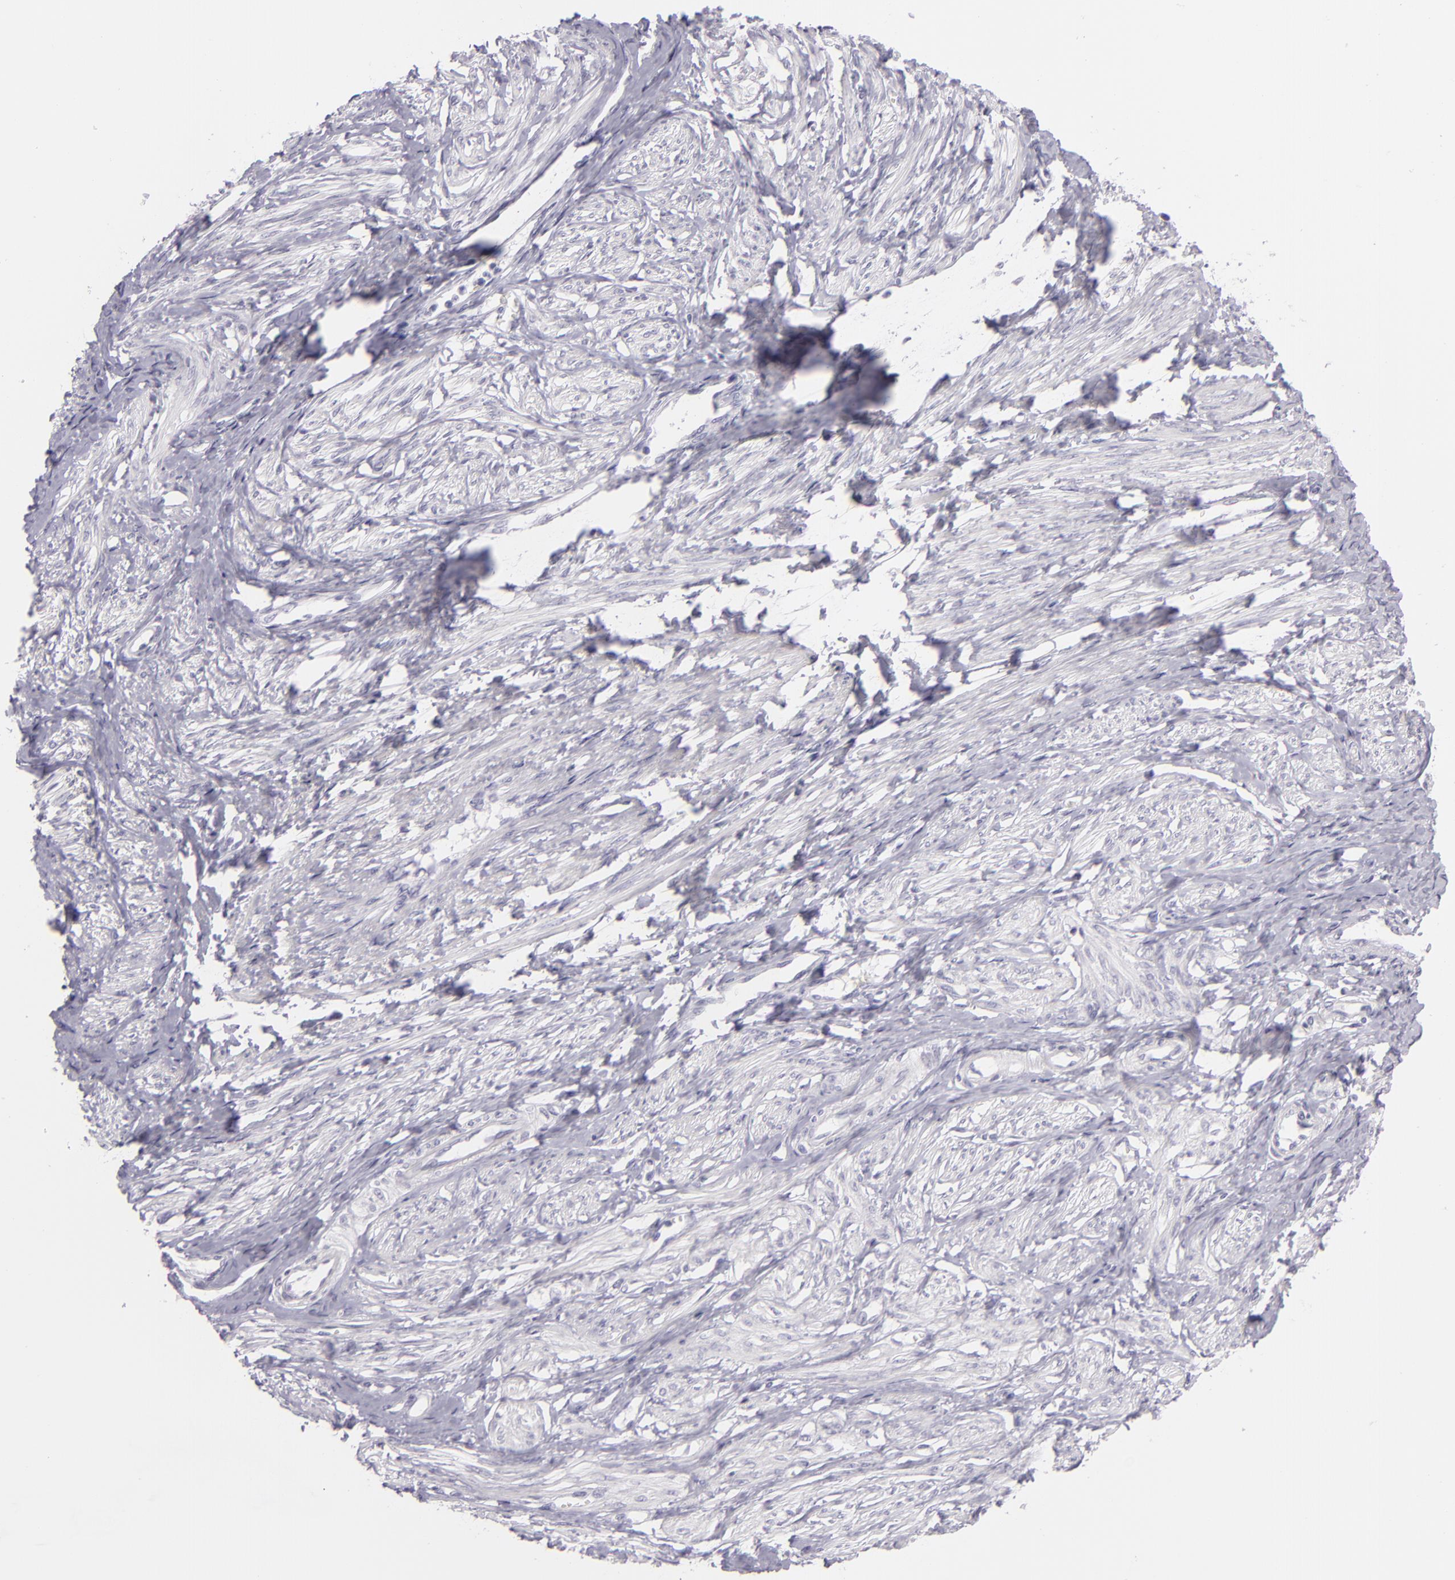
{"staining": {"intensity": "negative", "quantity": "none", "location": "none"}, "tissue": "smooth muscle", "cell_type": "Smooth muscle cells", "image_type": "normal", "snomed": [{"axis": "morphology", "description": "Normal tissue, NOS"}, {"axis": "topography", "description": "Smooth muscle"}, {"axis": "topography", "description": "Uterus"}], "caption": "Image shows no significant protein expression in smooth muscle cells of unremarkable smooth muscle.", "gene": "MCM3", "patient": {"sex": "female", "age": 39}}